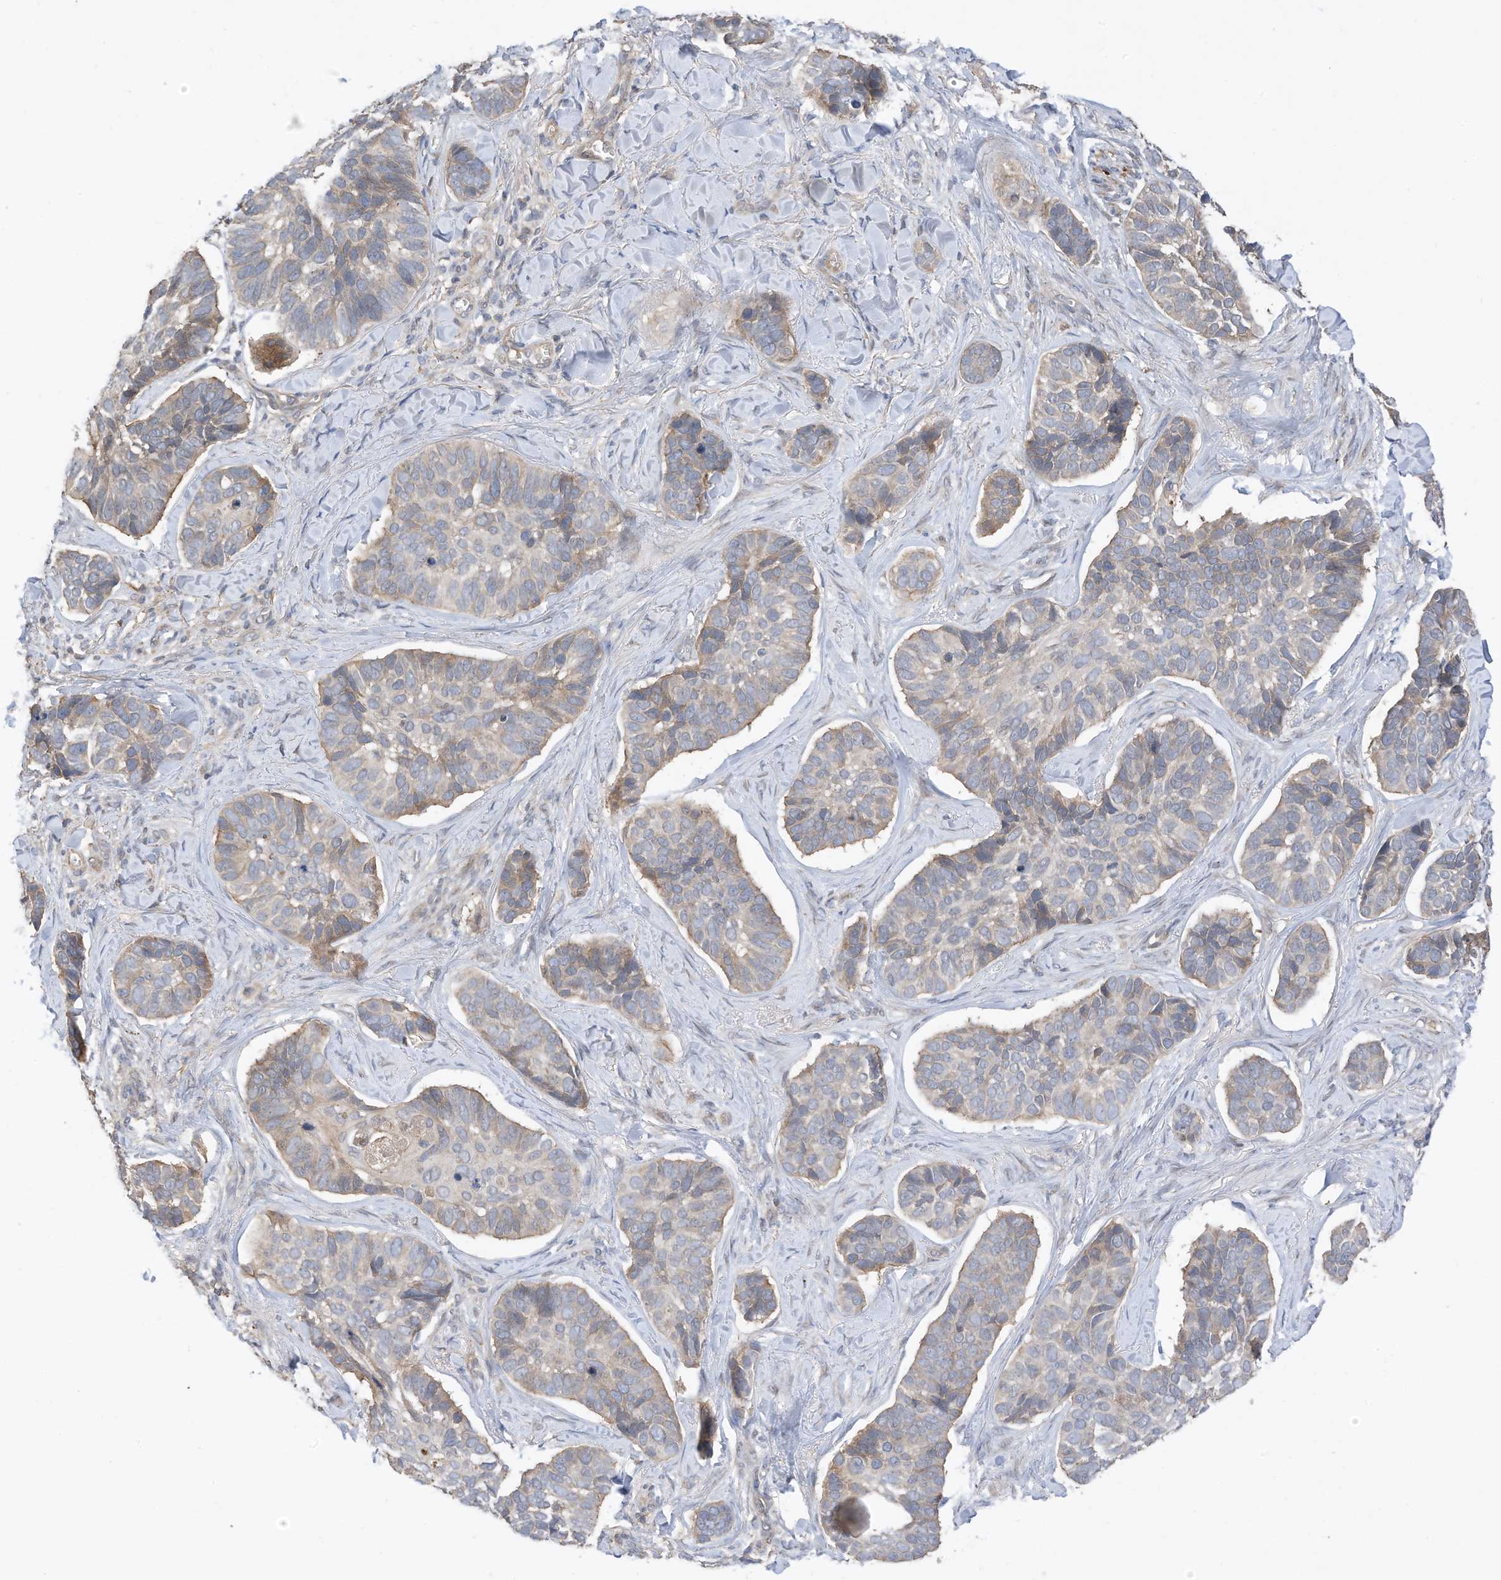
{"staining": {"intensity": "weak", "quantity": "<25%", "location": "cytoplasmic/membranous"}, "tissue": "skin cancer", "cell_type": "Tumor cells", "image_type": "cancer", "snomed": [{"axis": "morphology", "description": "Basal cell carcinoma"}, {"axis": "topography", "description": "Skin"}], "caption": "This is an immunohistochemistry (IHC) histopathology image of skin basal cell carcinoma. There is no positivity in tumor cells.", "gene": "REC8", "patient": {"sex": "male", "age": 62}}